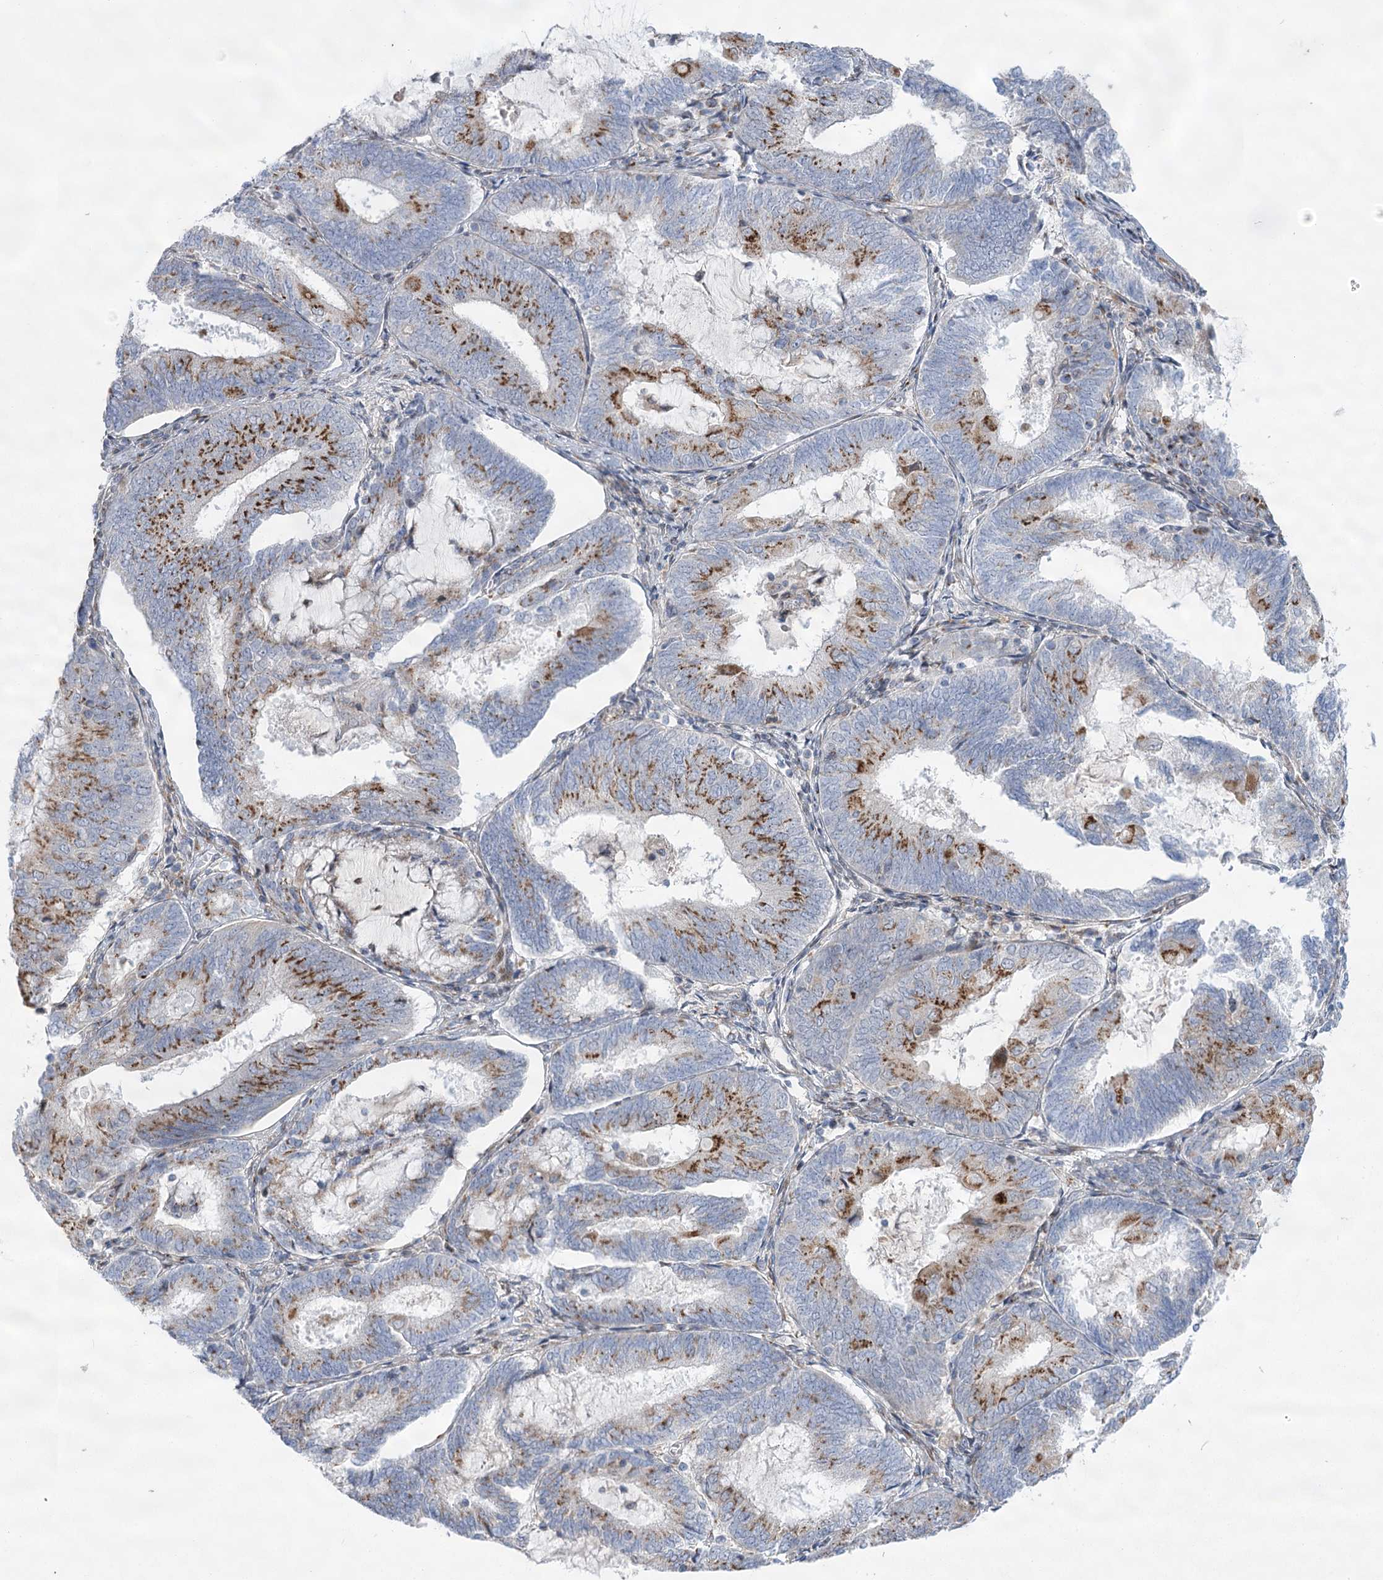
{"staining": {"intensity": "moderate", "quantity": "25%-75%", "location": "cytoplasmic/membranous"}, "tissue": "endometrial cancer", "cell_type": "Tumor cells", "image_type": "cancer", "snomed": [{"axis": "morphology", "description": "Adenocarcinoma, NOS"}, {"axis": "topography", "description": "Endometrium"}], "caption": "A photomicrograph of human endometrial cancer stained for a protein displays moderate cytoplasmic/membranous brown staining in tumor cells. (IHC, brightfield microscopy, high magnification).", "gene": "NME7", "patient": {"sex": "female", "age": 81}}